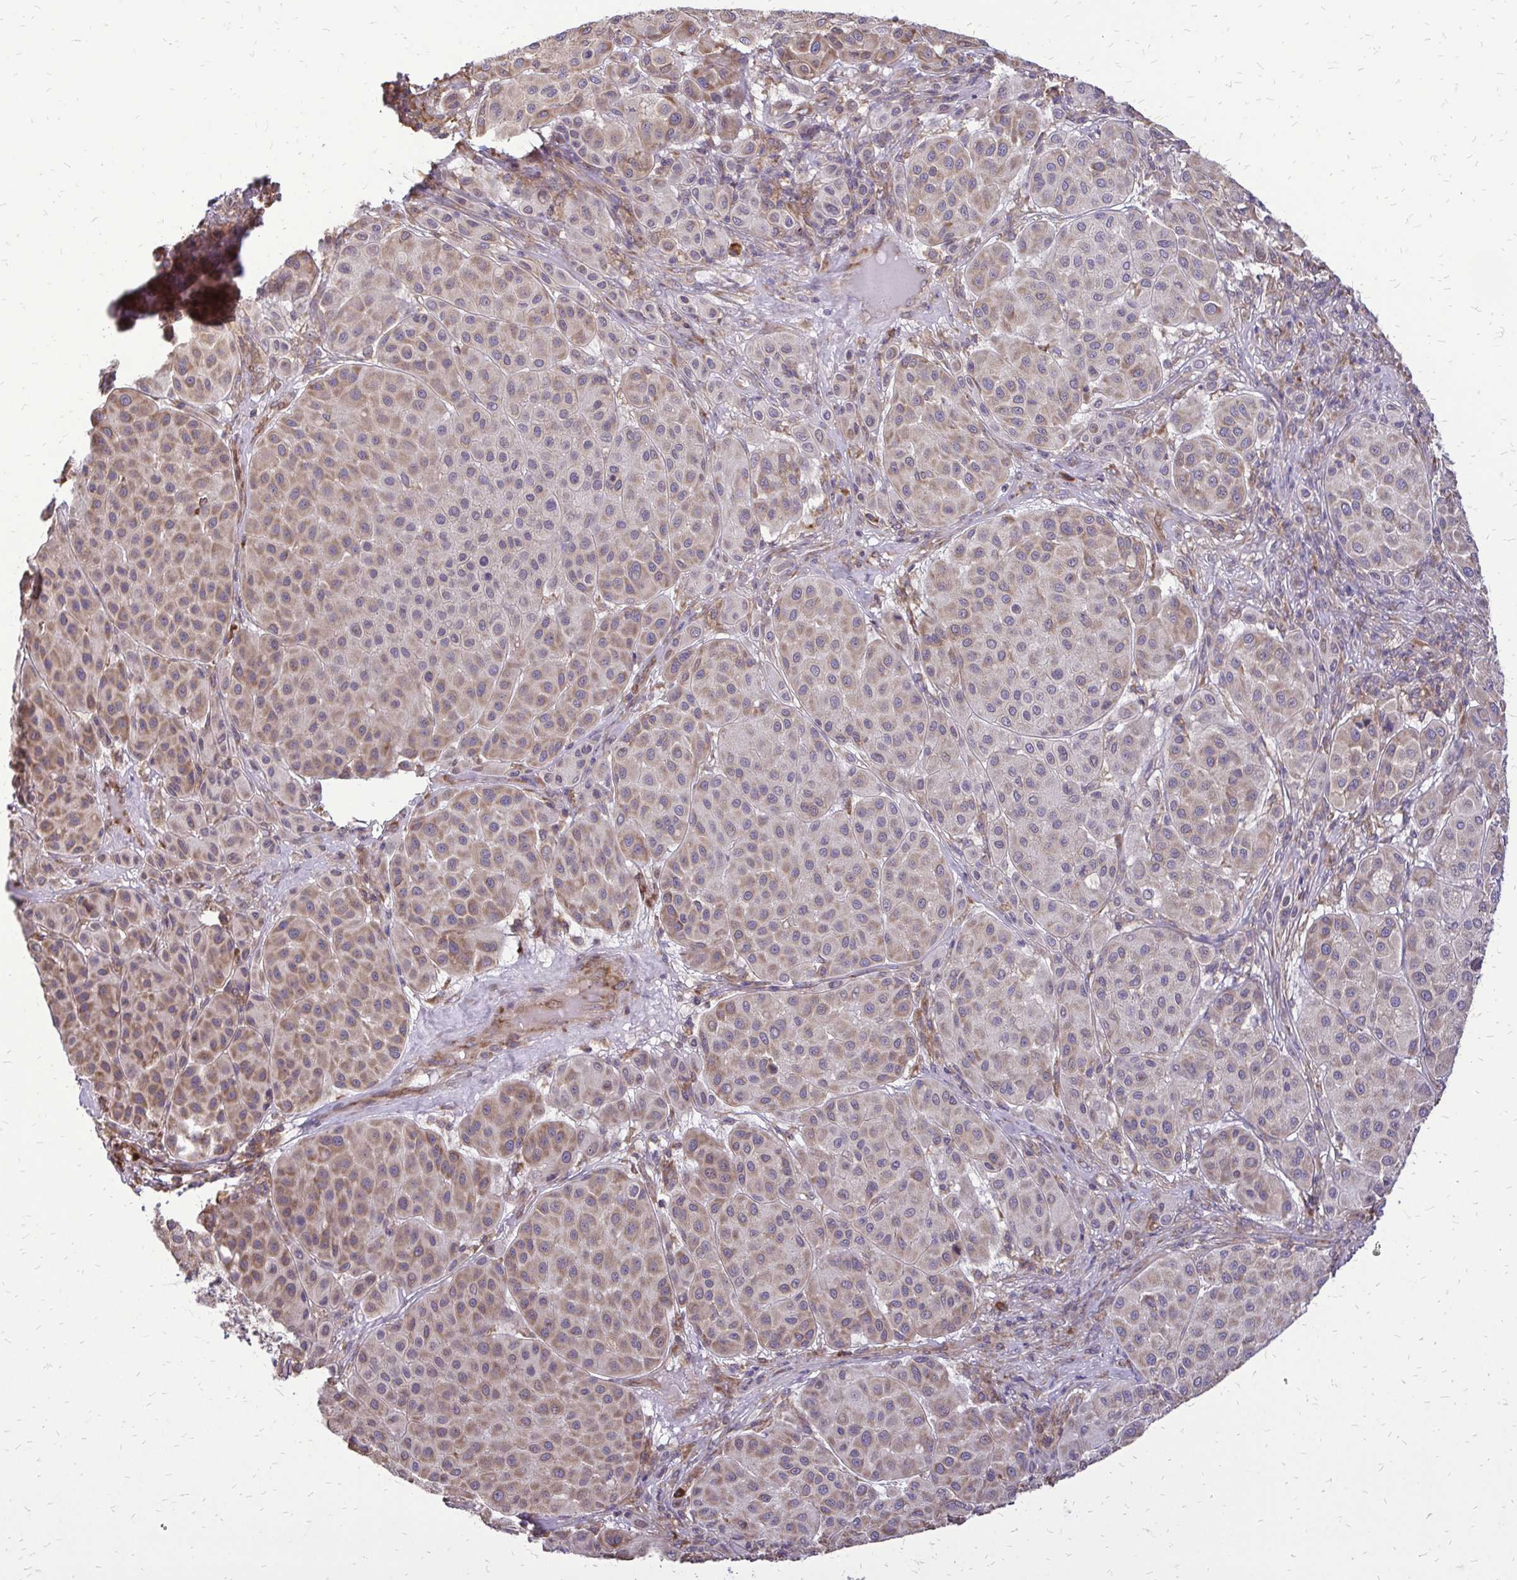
{"staining": {"intensity": "weak", "quantity": "25%-75%", "location": "cytoplasmic/membranous"}, "tissue": "melanoma", "cell_type": "Tumor cells", "image_type": "cancer", "snomed": [{"axis": "morphology", "description": "Malignant melanoma, Metastatic site"}, {"axis": "topography", "description": "Smooth muscle"}], "caption": "Immunohistochemistry staining of malignant melanoma (metastatic site), which demonstrates low levels of weak cytoplasmic/membranous staining in approximately 25%-75% of tumor cells indicating weak cytoplasmic/membranous protein expression. The staining was performed using DAB (3,3'-diaminobenzidine) (brown) for protein detection and nuclei were counterstained in hematoxylin (blue).", "gene": "RPS3", "patient": {"sex": "male", "age": 41}}